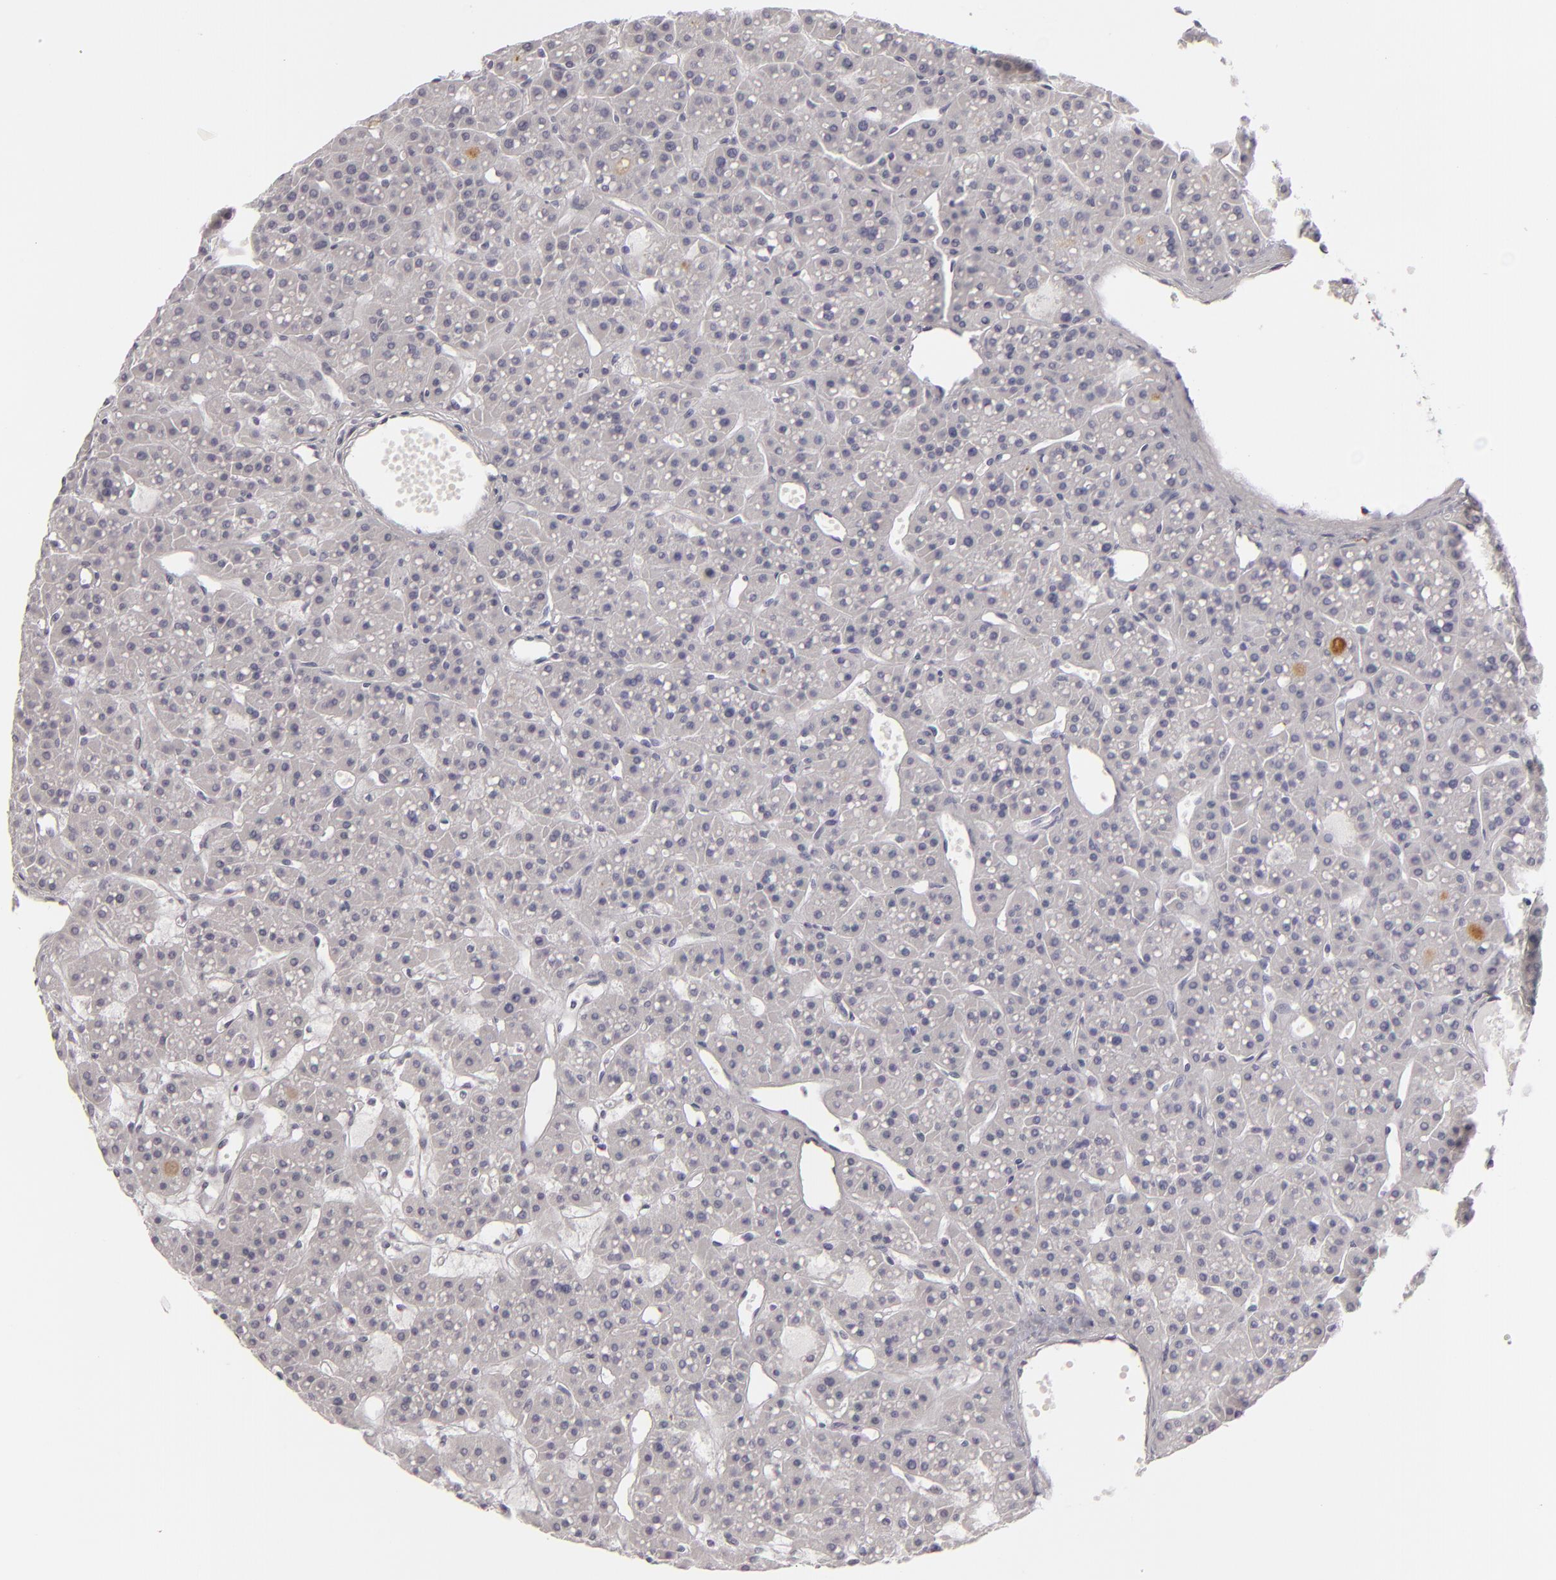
{"staining": {"intensity": "negative", "quantity": "none", "location": "none"}, "tissue": "parathyroid gland", "cell_type": "Glandular cells", "image_type": "normal", "snomed": [{"axis": "morphology", "description": "Normal tissue, NOS"}, {"axis": "topography", "description": "Parathyroid gland"}], "caption": "Immunohistochemistry (IHC) of normal parathyroid gland reveals no positivity in glandular cells. Nuclei are stained in blue.", "gene": "C9", "patient": {"sex": "female", "age": 76}}